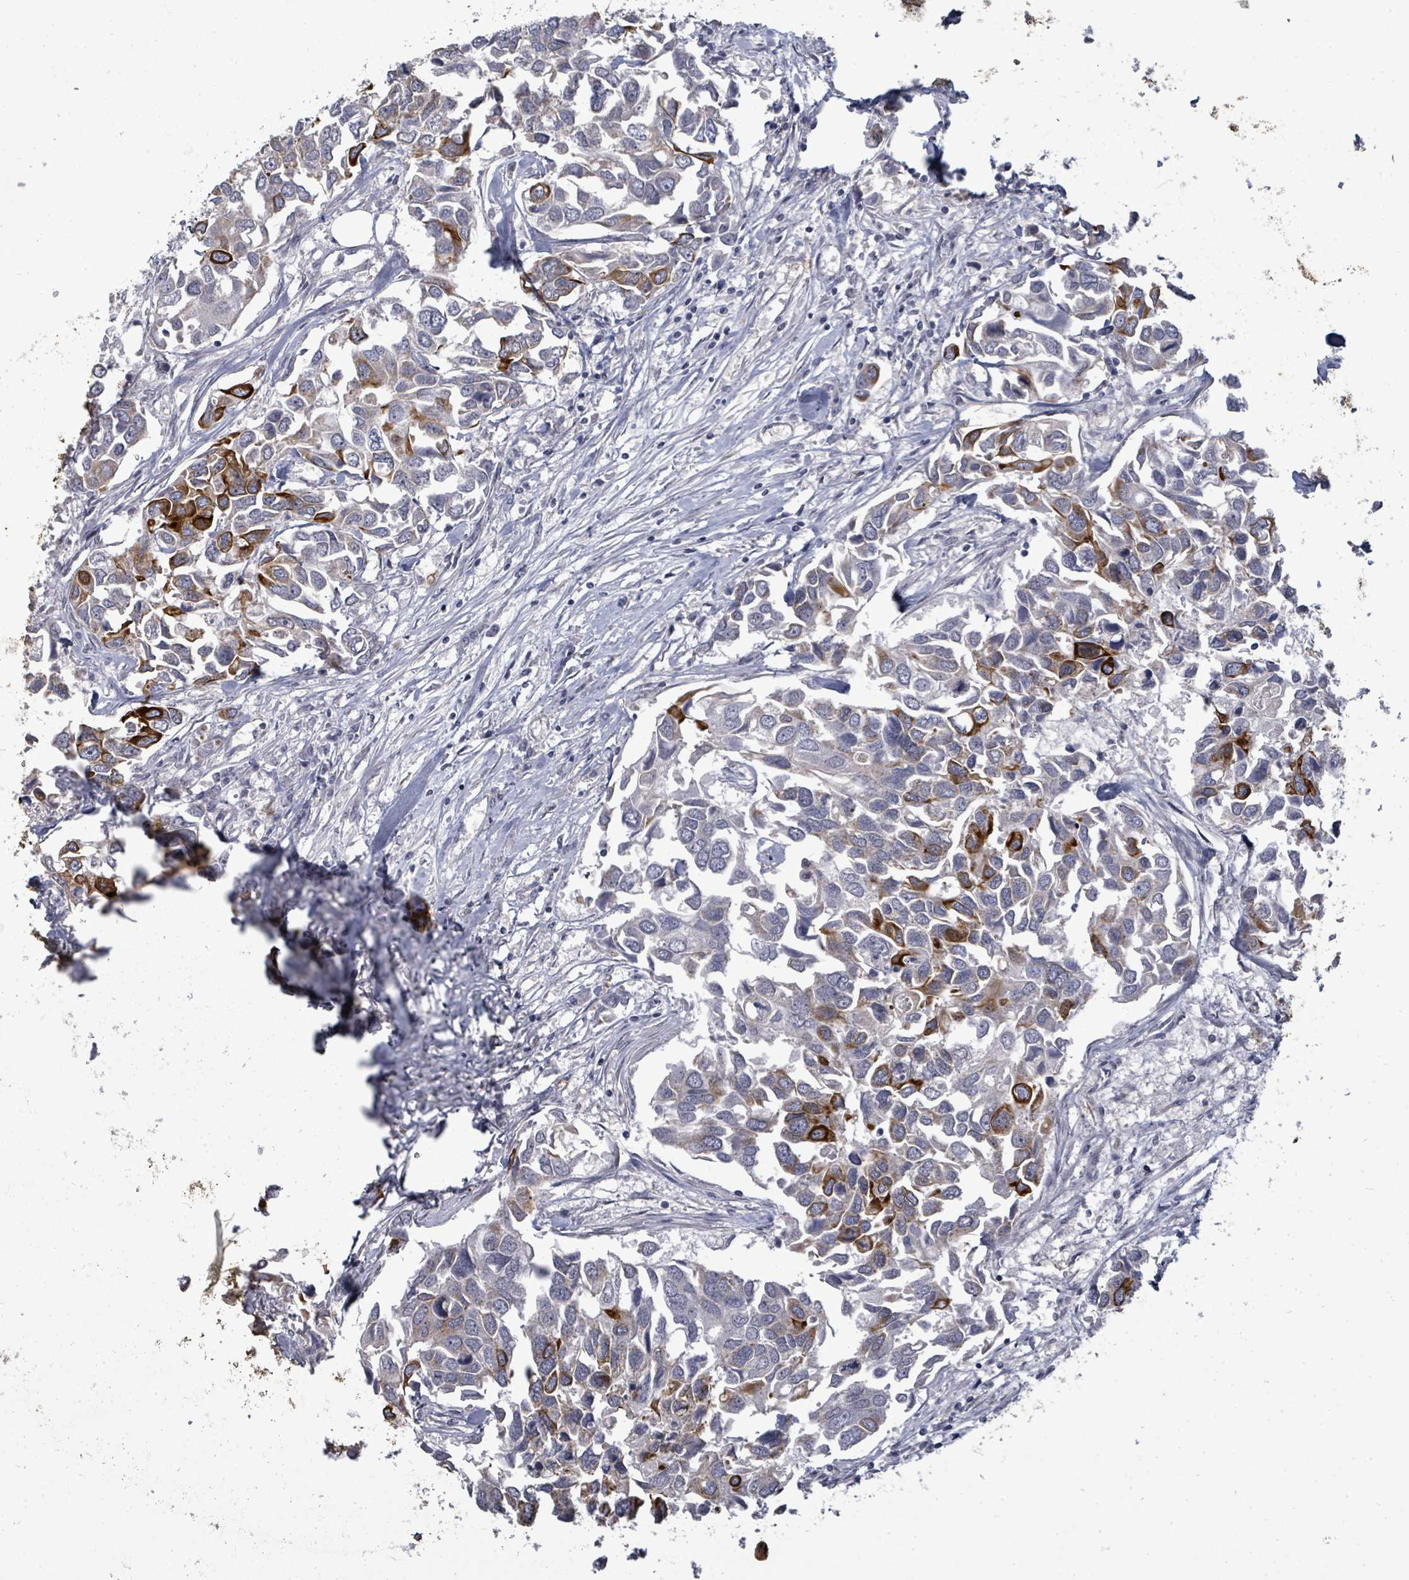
{"staining": {"intensity": "strong", "quantity": "25%-75%", "location": "cytoplasmic/membranous"}, "tissue": "breast cancer", "cell_type": "Tumor cells", "image_type": "cancer", "snomed": [{"axis": "morphology", "description": "Duct carcinoma"}, {"axis": "topography", "description": "Breast"}], "caption": "Immunohistochemistry image of neoplastic tissue: breast cancer (infiltrating ductal carcinoma) stained using immunohistochemistry (IHC) shows high levels of strong protein expression localized specifically in the cytoplasmic/membranous of tumor cells, appearing as a cytoplasmic/membranous brown color.", "gene": "PTPN20", "patient": {"sex": "female", "age": 83}}